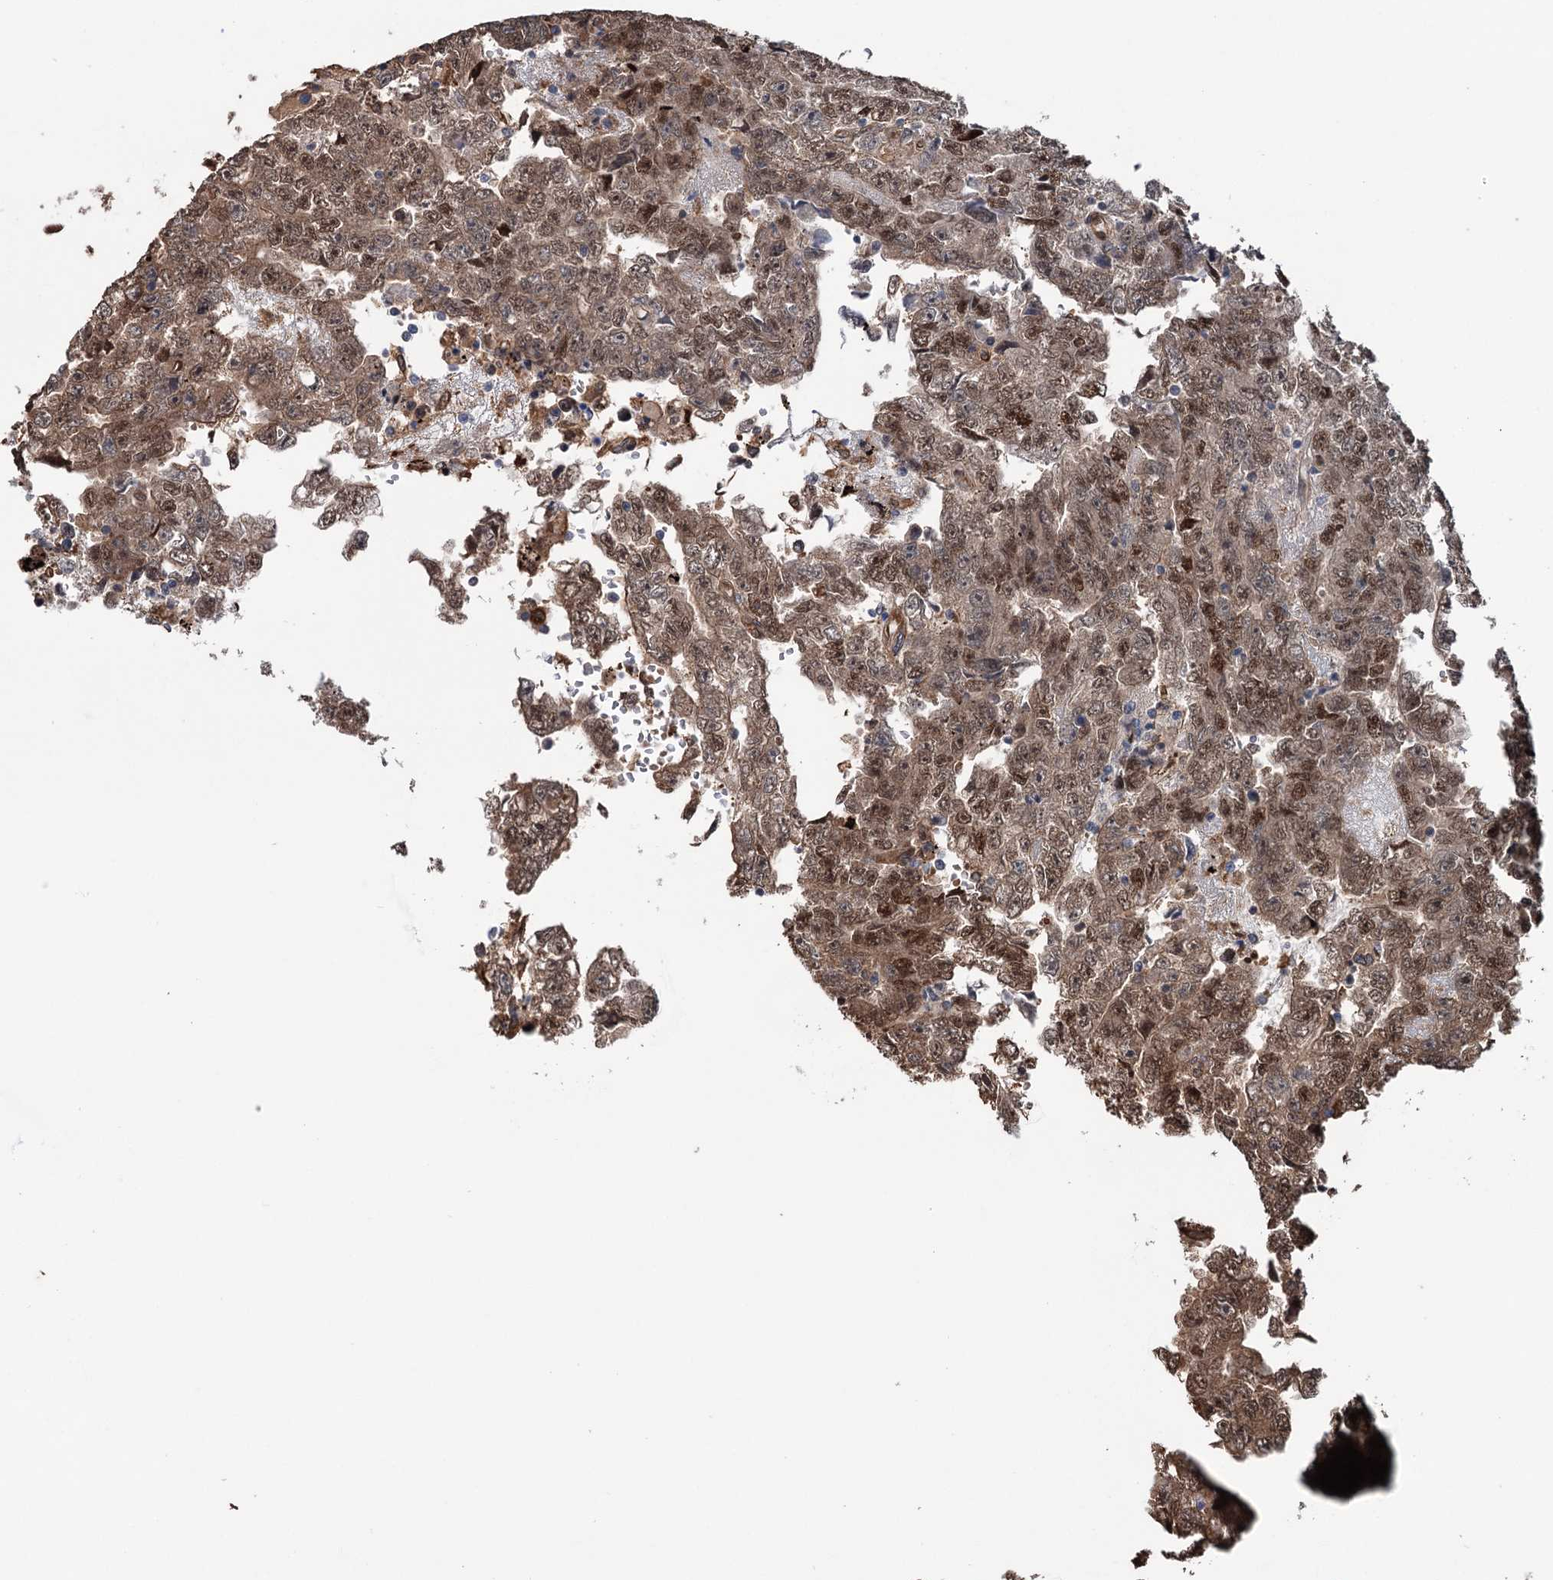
{"staining": {"intensity": "moderate", "quantity": ">75%", "location": "cytoplasmic/membranous,nuclear"}, "tissue": "testis cancer", "cell_type": "Tumor cells", "image_type": "cancer", "snomed": [{"axis": "morphology", "description": "Carcinoma, Embryonal, NOS"}, {"axis": "topography", "description": "Testis"}], "caption": "Approximately >75% of tumor cells in testis embryonal carcinoma reveal moderate cytoplasmic/membranous and nuclear protein expression as visualized by brown immunohistochemical staining.", "gene": "NCAPD2", "patient": {"sex": "male", "age": 25}}